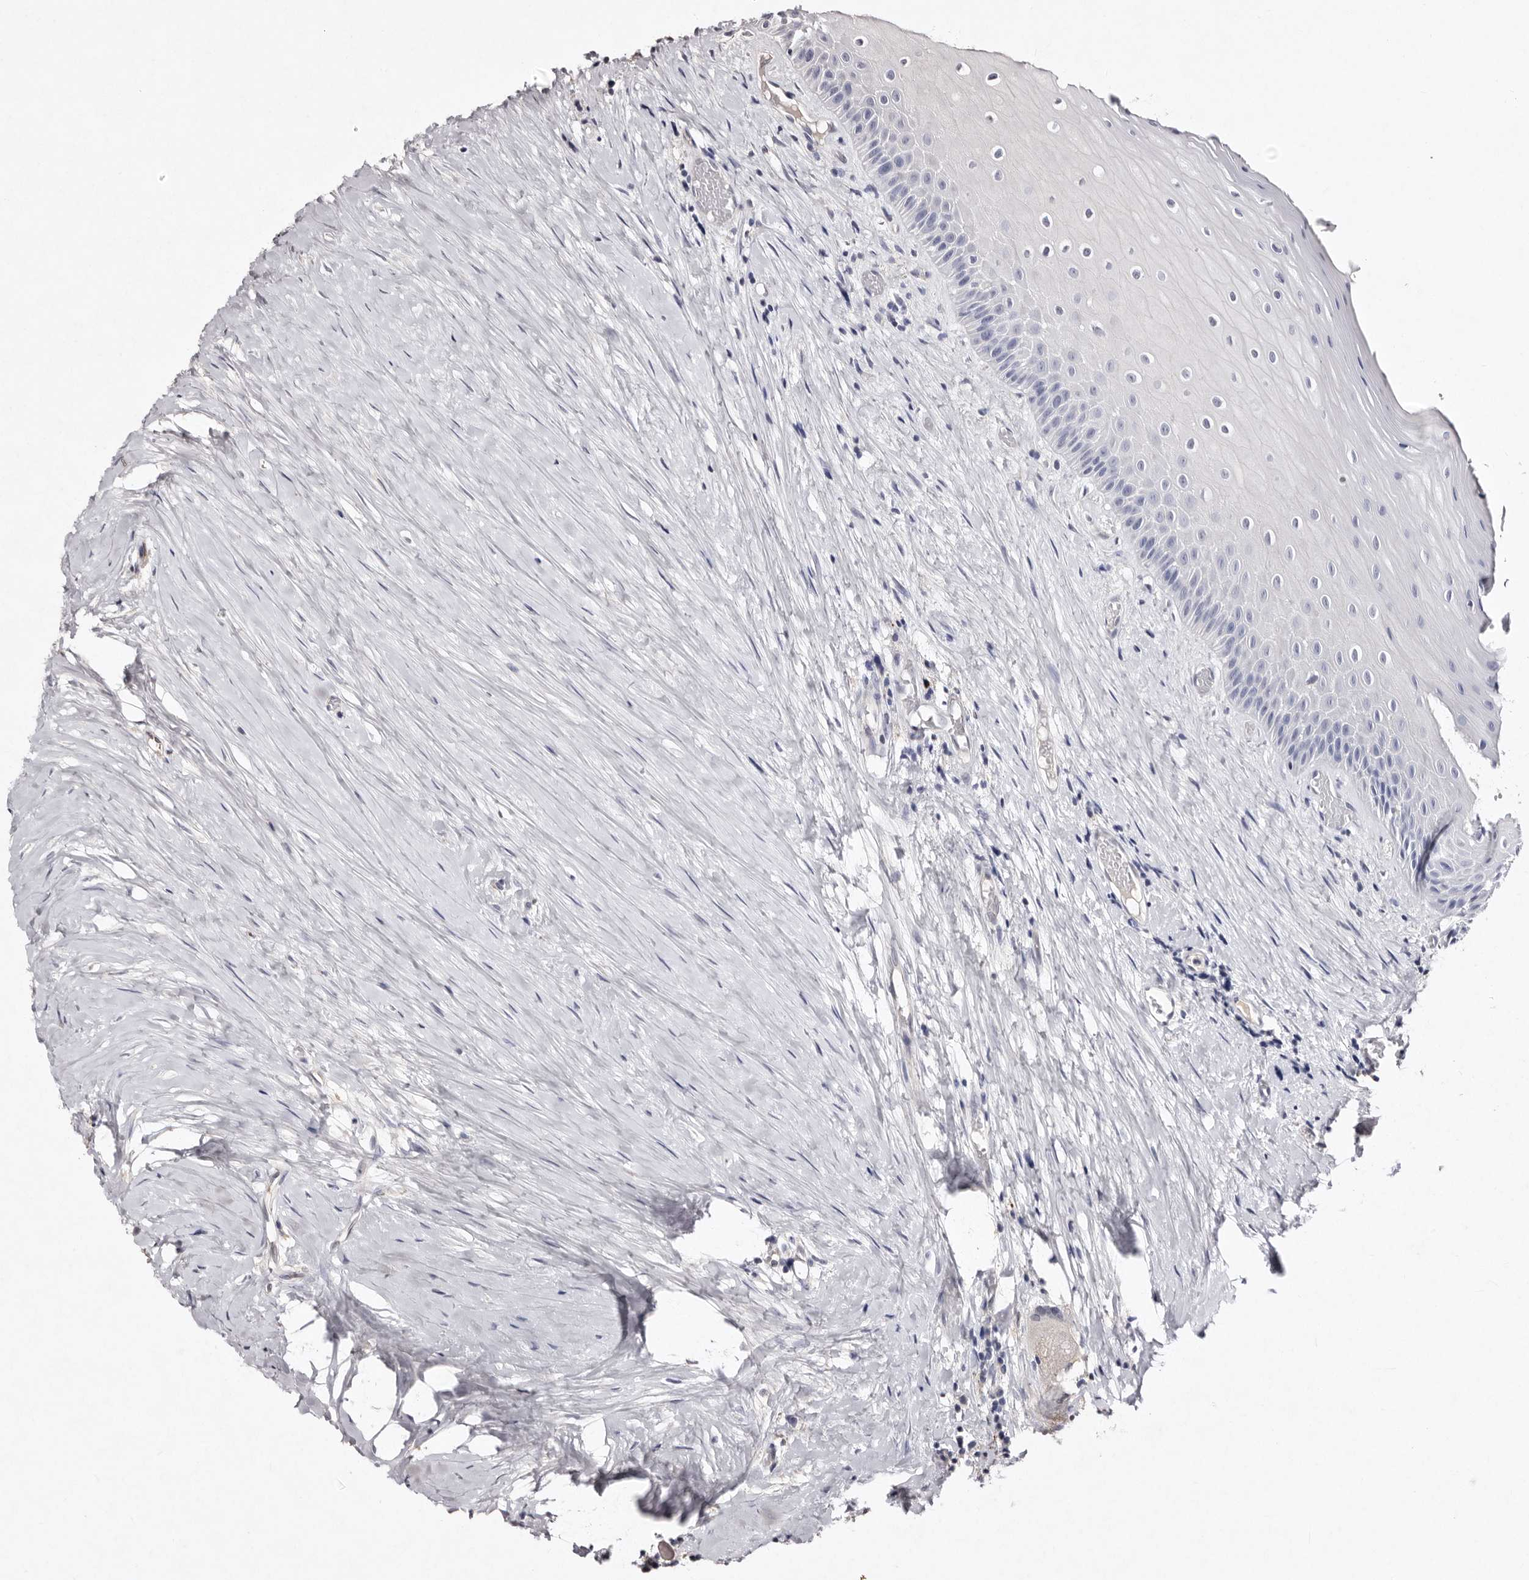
{"staining": {"intensity": "negative", "quantity": "none", "location": "none"}, "tissue": "oral mucosa", "cell_type": "Squamous epithelial cells", "image_type": "normal", "snomed": [{"axis": "morphology", "description": "Normal tissue, NOS"}, {"axis": "topography", "description": "Skeletal muscle"}, {"axis": "topography", "description": "Oral tissue"}, {"axis": "topography", "description": "Peripheral nerve tissue"}], "caption": "DAB immunohistochemical staining of unremarkable human oral mucosa reveals no significant expression in squamous epithelial cells.", "gene": "GIMAP4", "patient": {"sex": "female", "age": 84}}